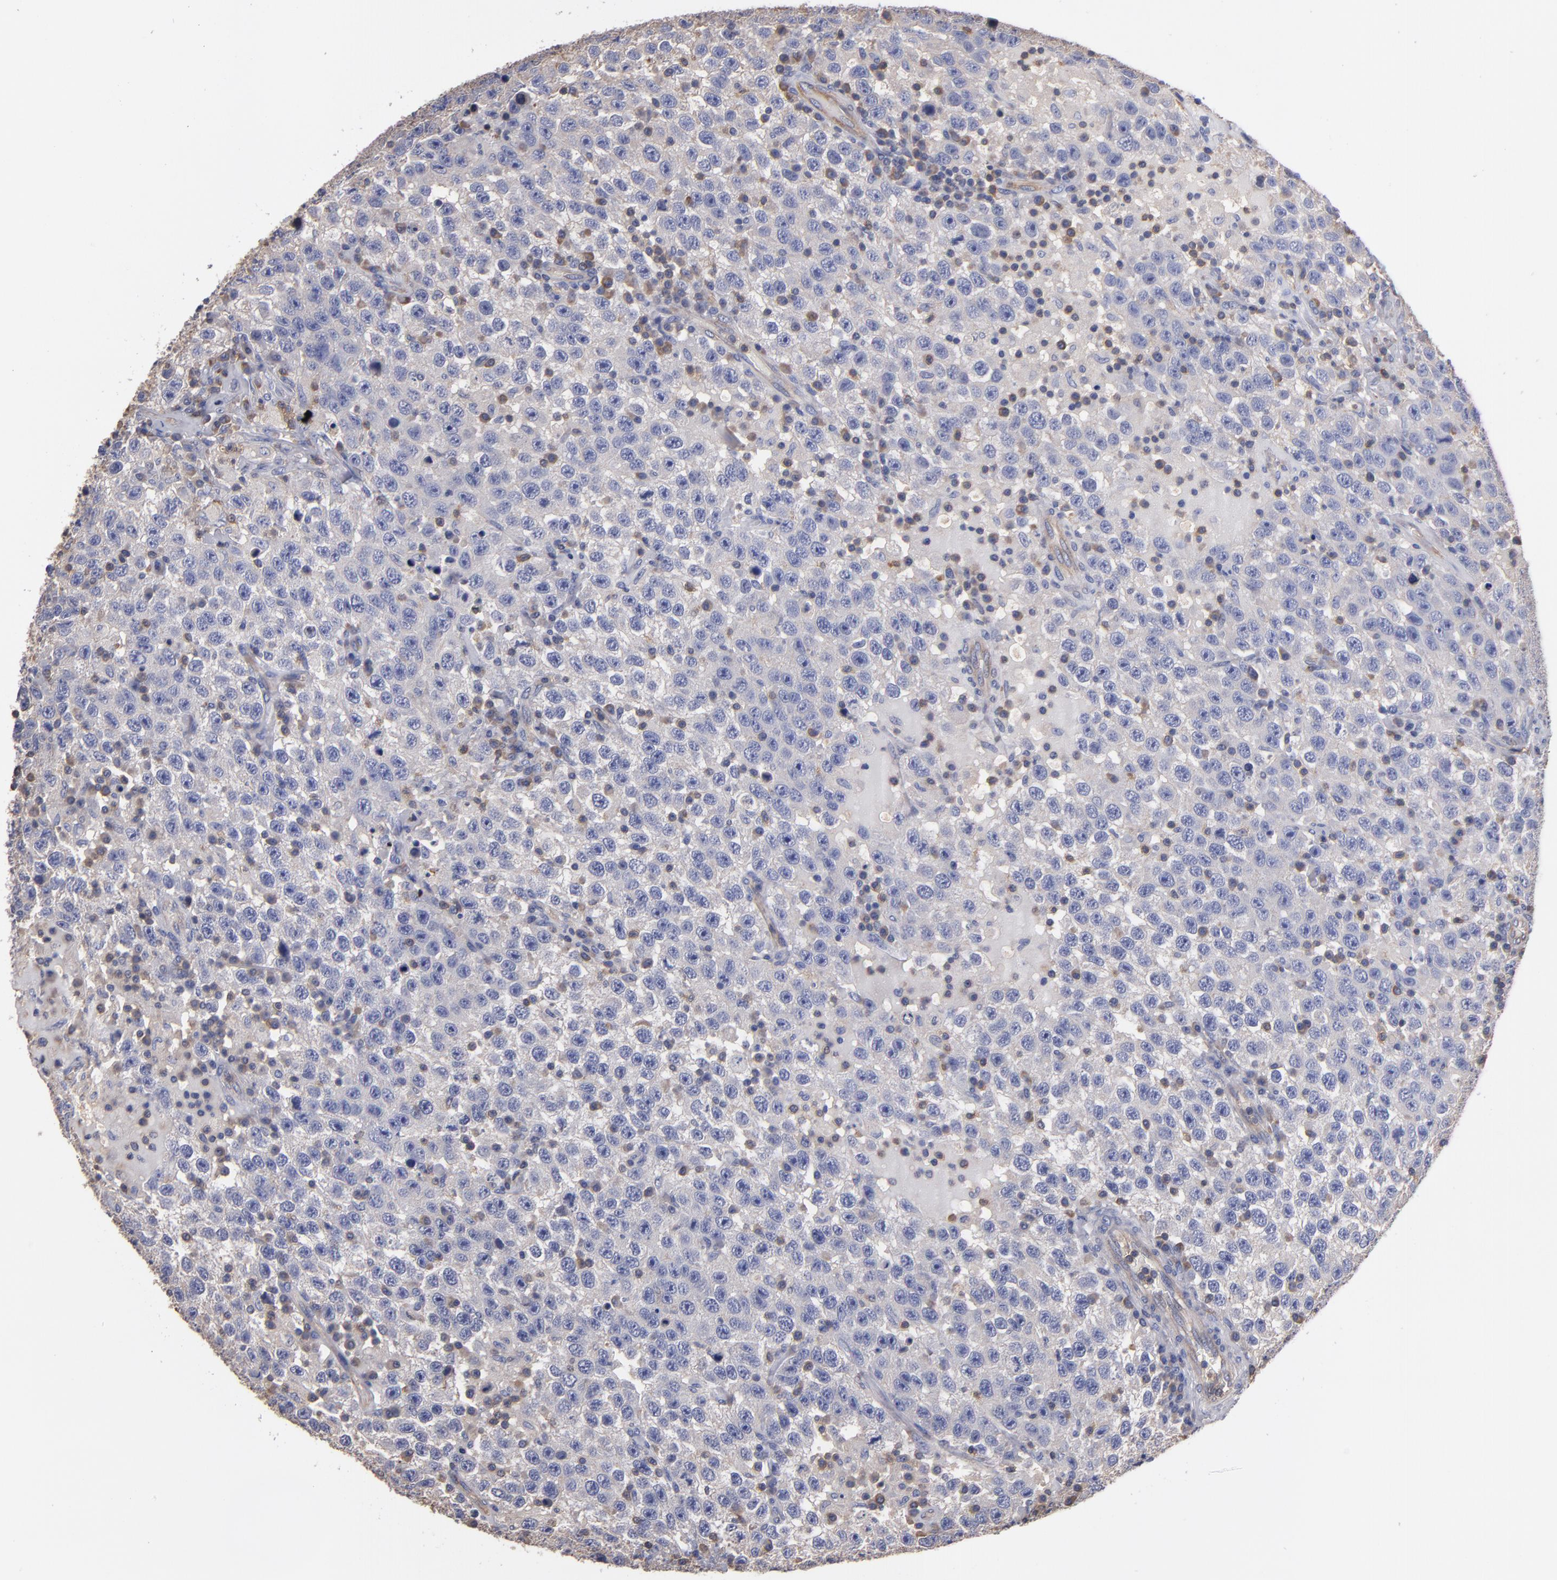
{"staining": {"intensity": "negative", "quantity": "none", "location": "none"}, "tissue": "testis cancer", "cell_type": "Tumor cells", "image_type": "cancer", "snomed": [{"axis": "morphology", "description": "Seminoma, NOS"}, {"axis": "topography", "description": "Testis"}], "caption": "The immunohistochemistry histopathology image has no significant staining in tumor cells of testis cancer tissue.", "gene": "ESYT2", "patient": {"sex": "male", "age": 41}}